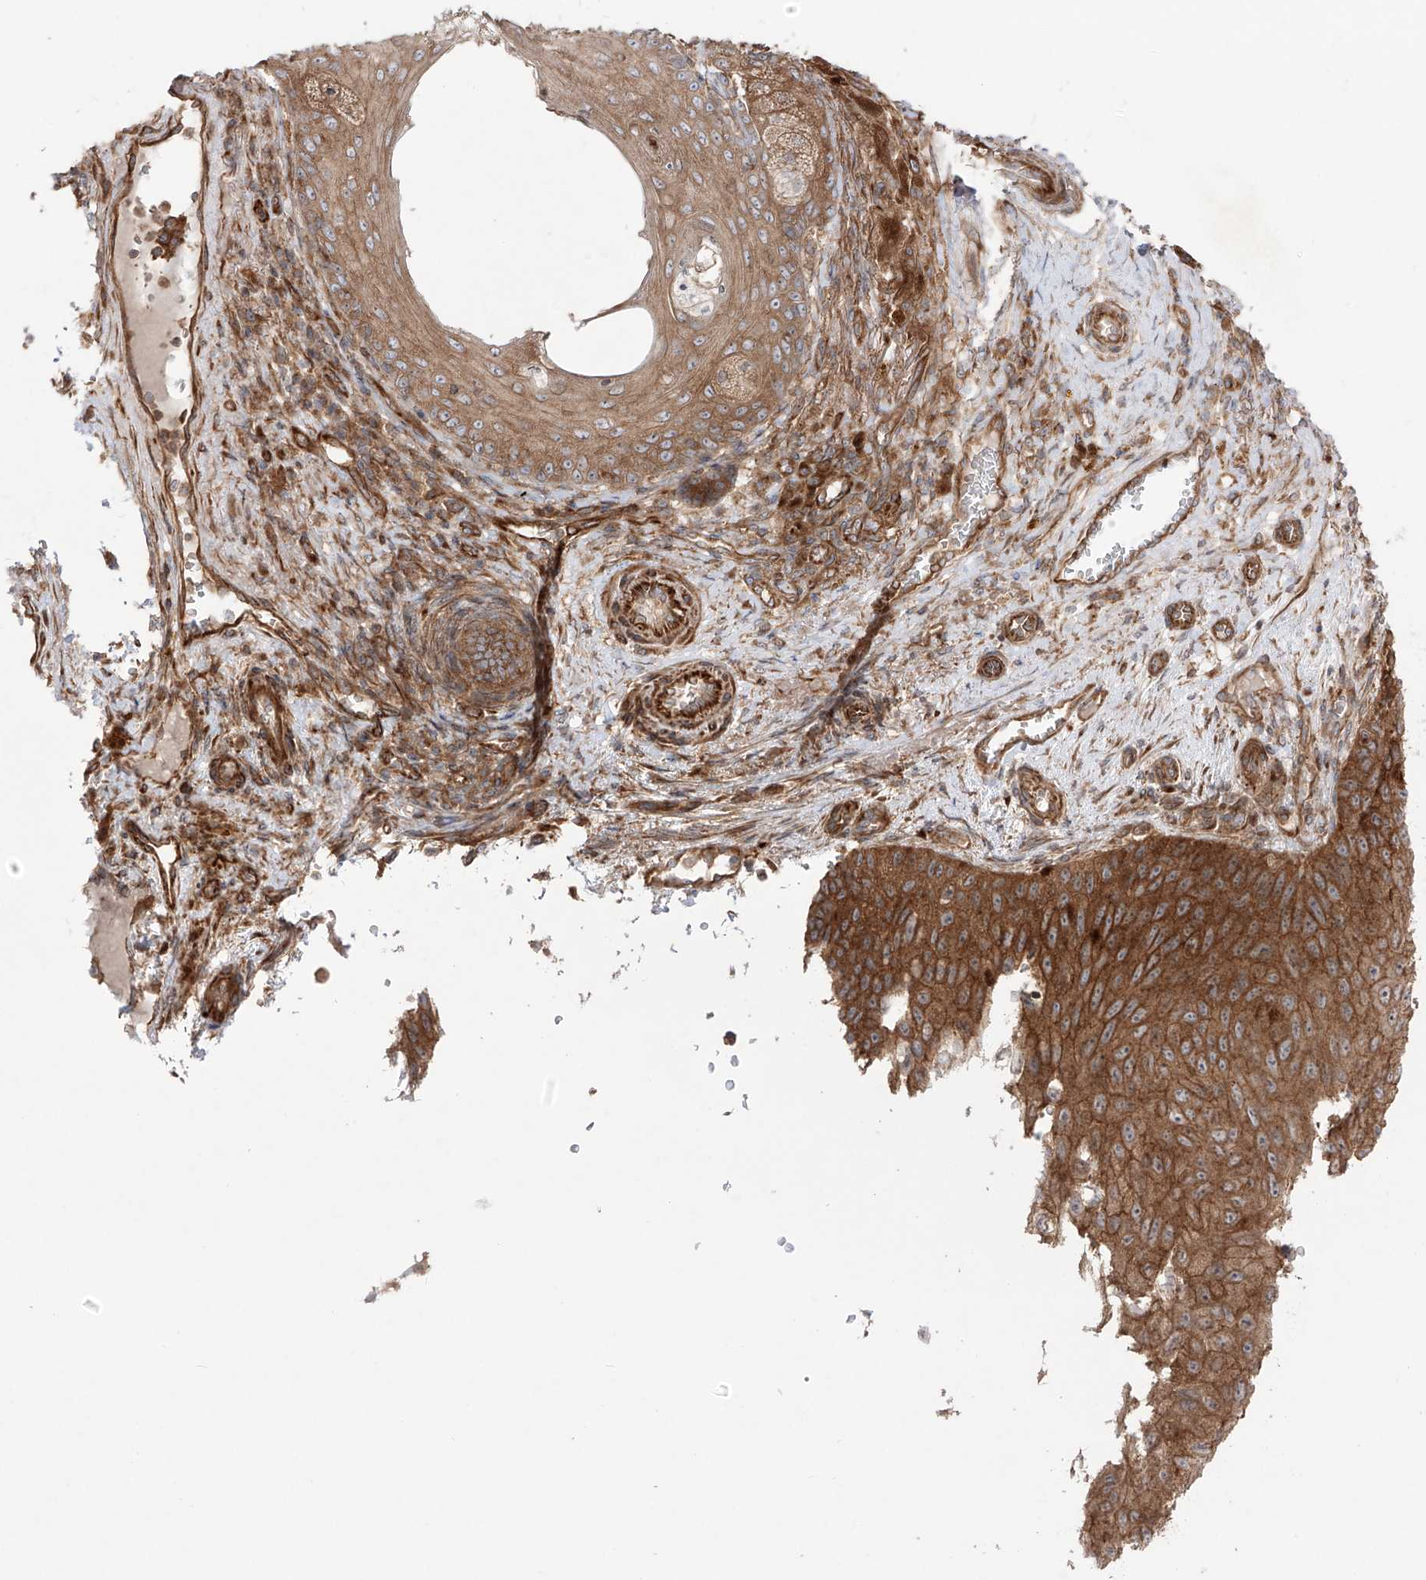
{"staining": {"intensity": "strong", "quantity": ">75%", "location": "cytoplasmic/membranous"}, "tissue": "skin cancer", "cell_type": "Tumor cells", "image_type": "cancer", "snomed": [{"axis": "morphology", "description": "Squamous cell carcinoma, NOS"}, {"axis": "topography", "description": "Skin"}], "caption": "Immunohistochemistry (DAB (3,3'-diaminobenzidine)) staining of skin cancer exhibits strong cytoplasmic/membranous protein positivity in approximately >75% of tumor cells. Nuclei are stained in blue.", "gene": "YKT6", "patient": {"sex": "female", "age": 88}}